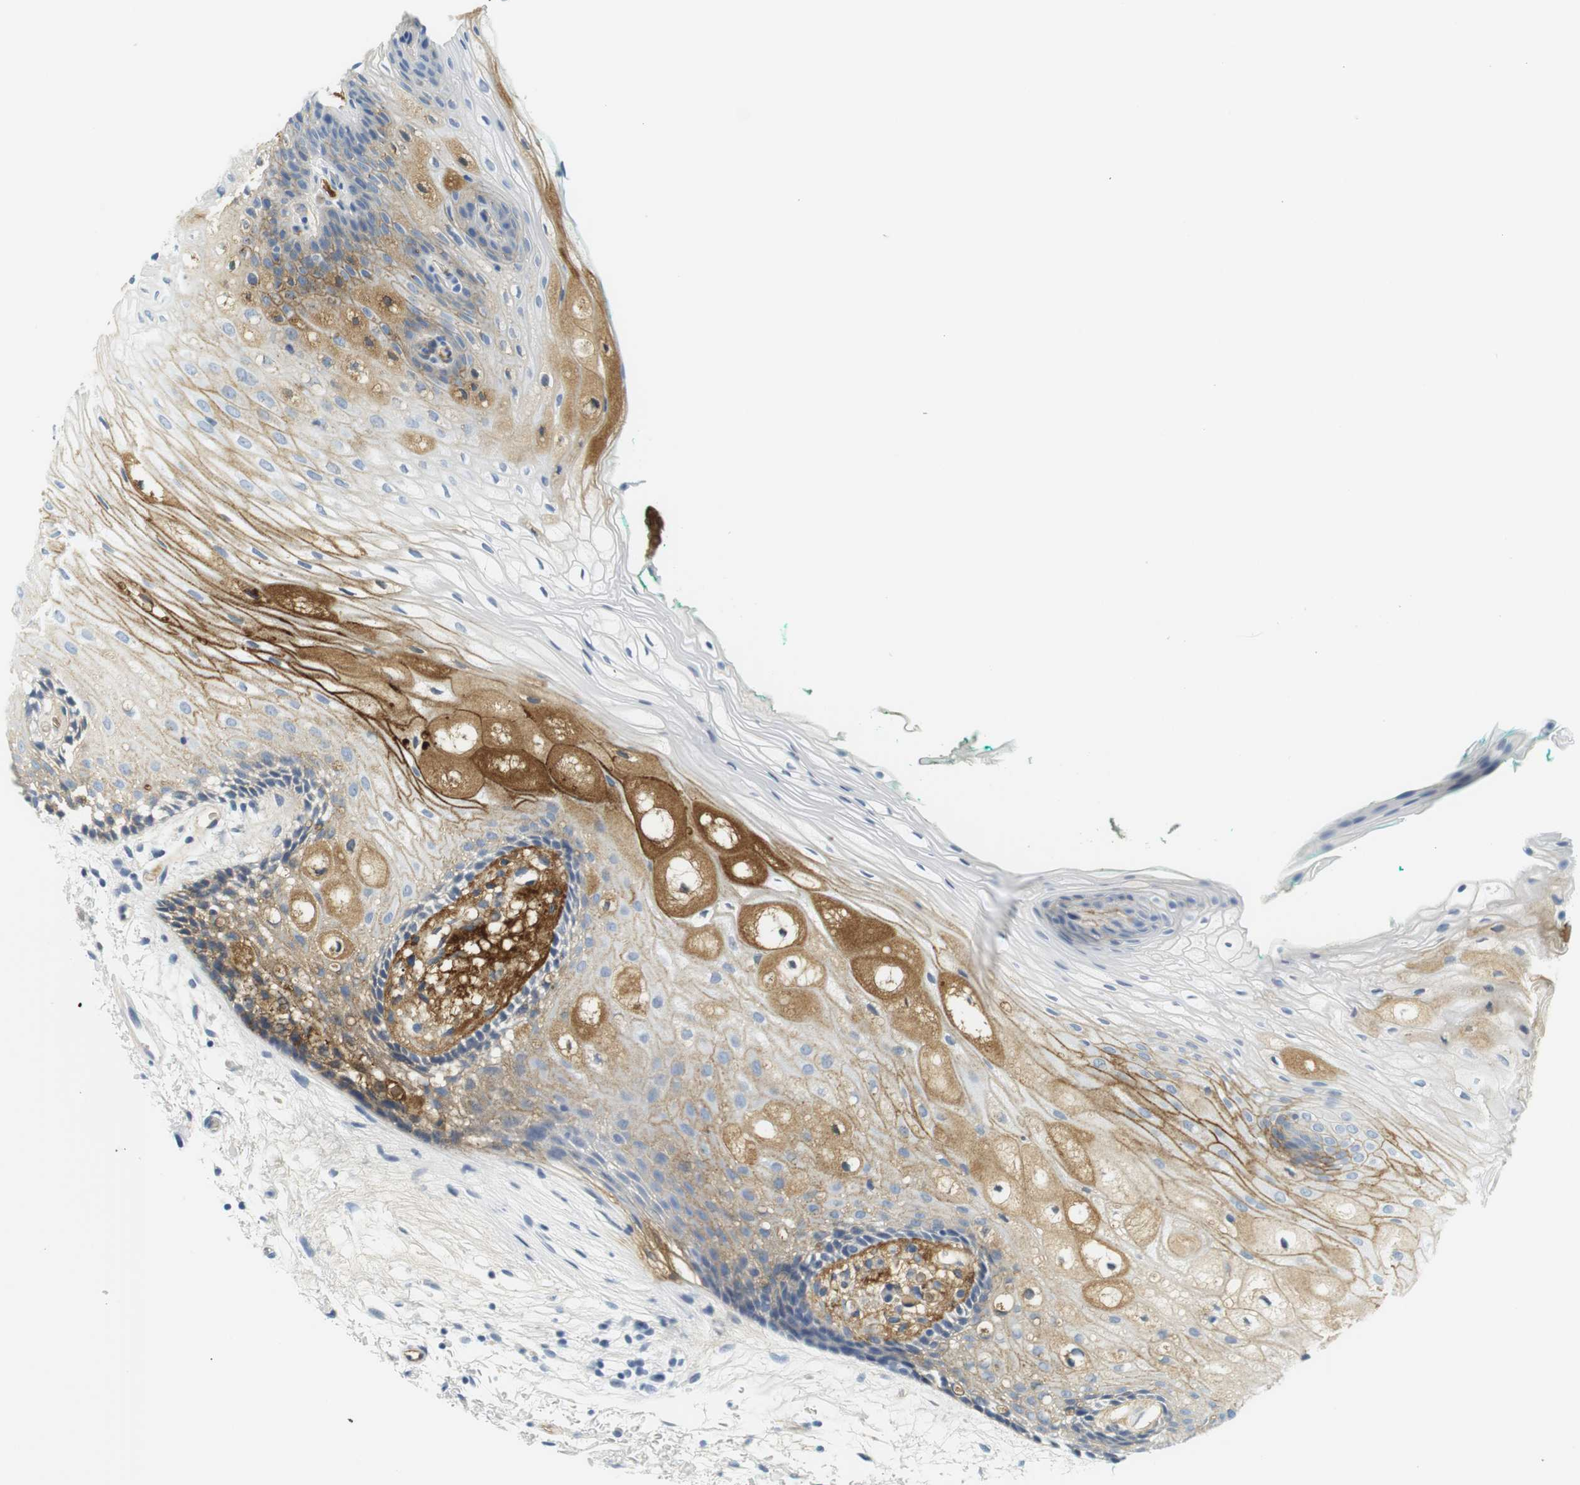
{"staining": {"intensity": "moderate", "quantity": "25%-75%", "location": "cytoplasmic/membranous"}, "tissue": "oral mucosa", "cell_type": "Squamous epithelial cells", "image_type": "normal", "snomed": [{"axis": "morphology", "description": "Normal tissue, NOS"}, {"axis": "topography", "description": "Skeletal muscle"}, {"axis": "topography", "description": "Oral tissue"}, {"axis": "topography", "description": "Peripheral nerve tissue"}], "caption": "Protein expression analysis of normal oral mucosa demonstrates moderate cytoplasmic/membranous staining in approximately 25%-75% of squamous epithelial cells.", "gene": "APOB", "patient": {"sex": "female", "age": 84}}